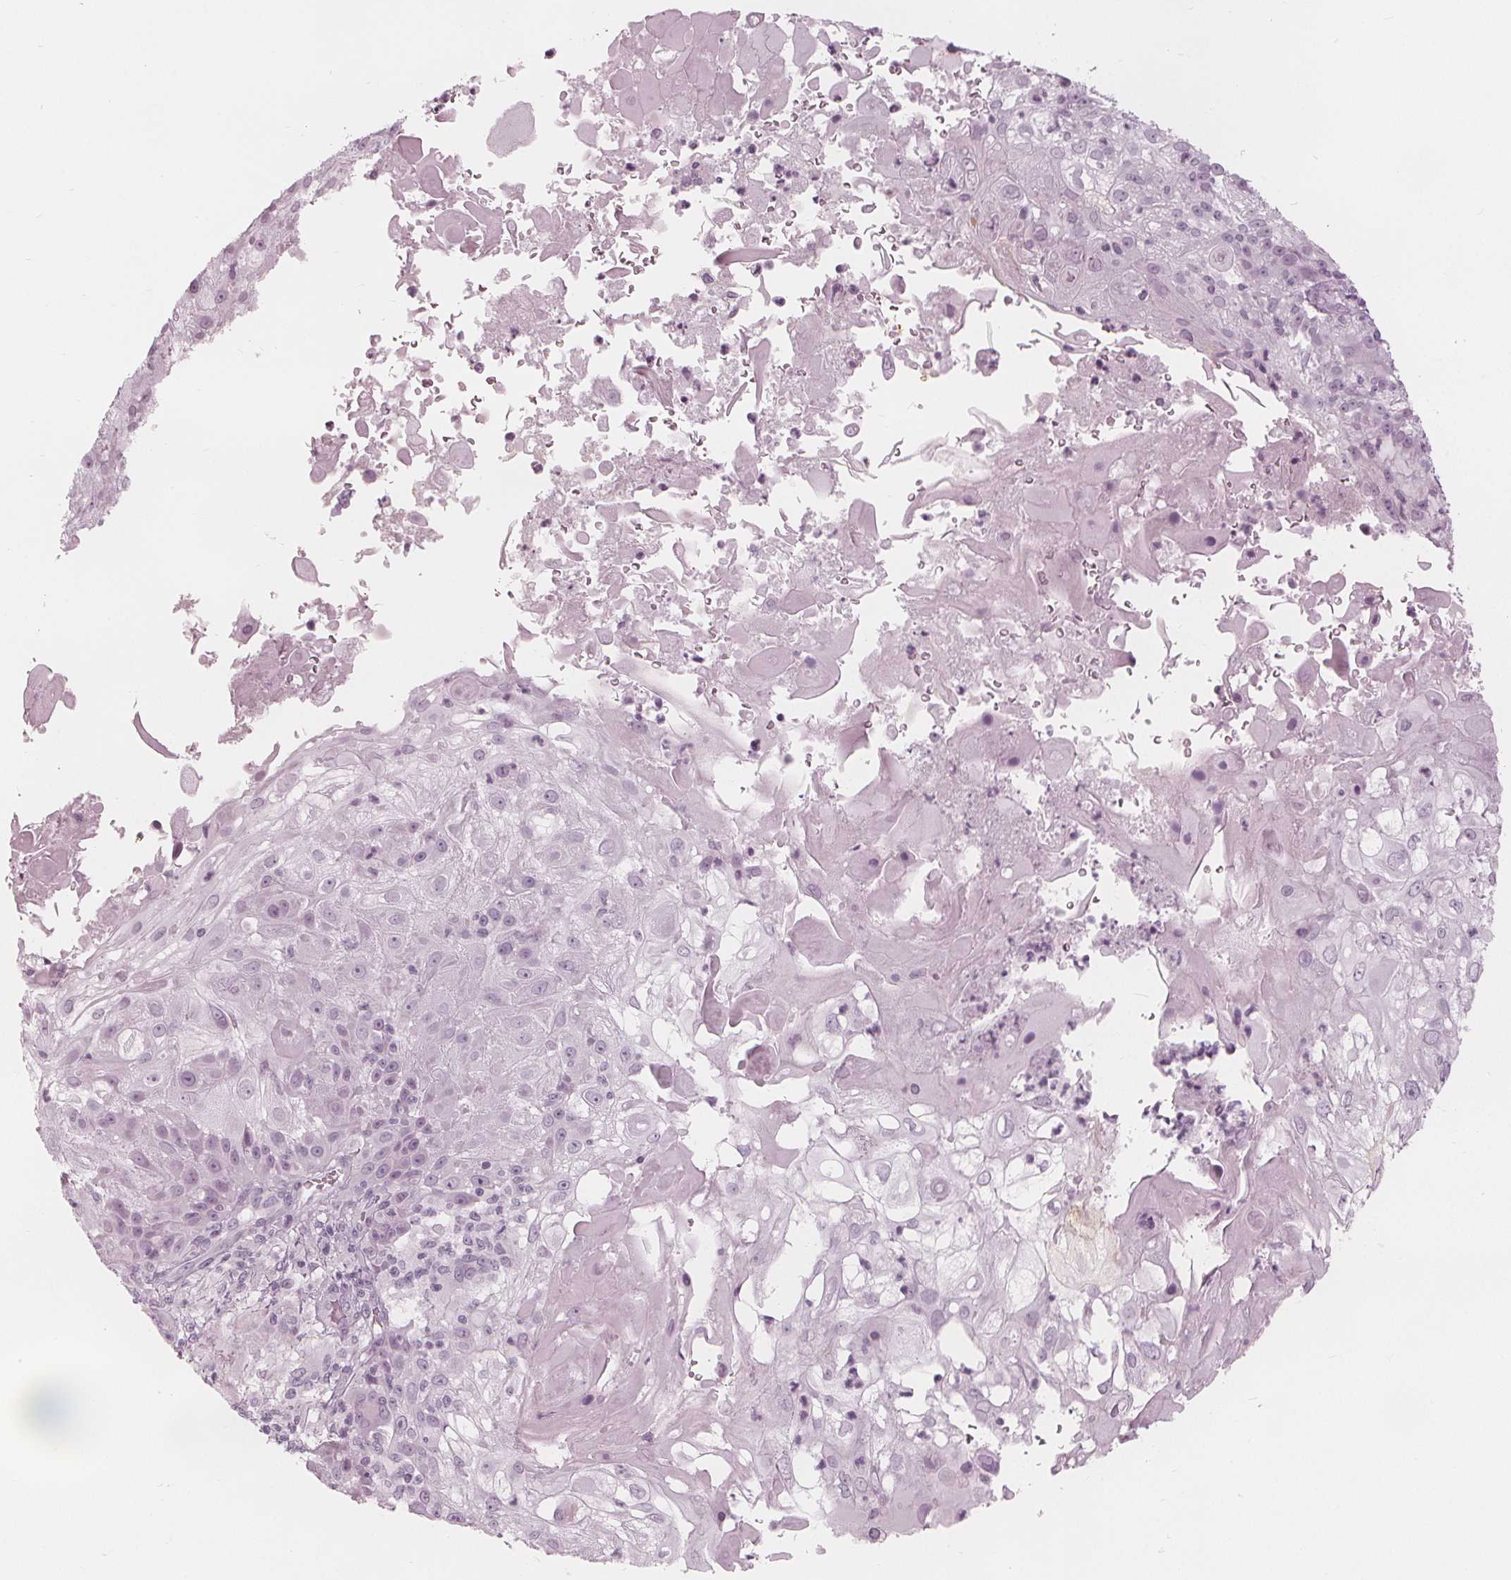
{"staining": {"intensity": "negative", "quantity": "none", "location": "none"}, "tissue": "skin cancer", "cell_type": "Tumor cells", "image_type": "cancer", "snomed": [{"axis": "morphology", "description": "Normal tissue, NOS"}, {"axis": "morphology", "description": "Squamous cell carcinoma, NOS"}, {"axis": "topography", "description": "Skin"}], "caption": "This is an IHC image of skin squamous cell carcinoma. There is no staining in tumor cells.", "gene": "PAEP", "patient": {"sex": "female", "age": 83}}